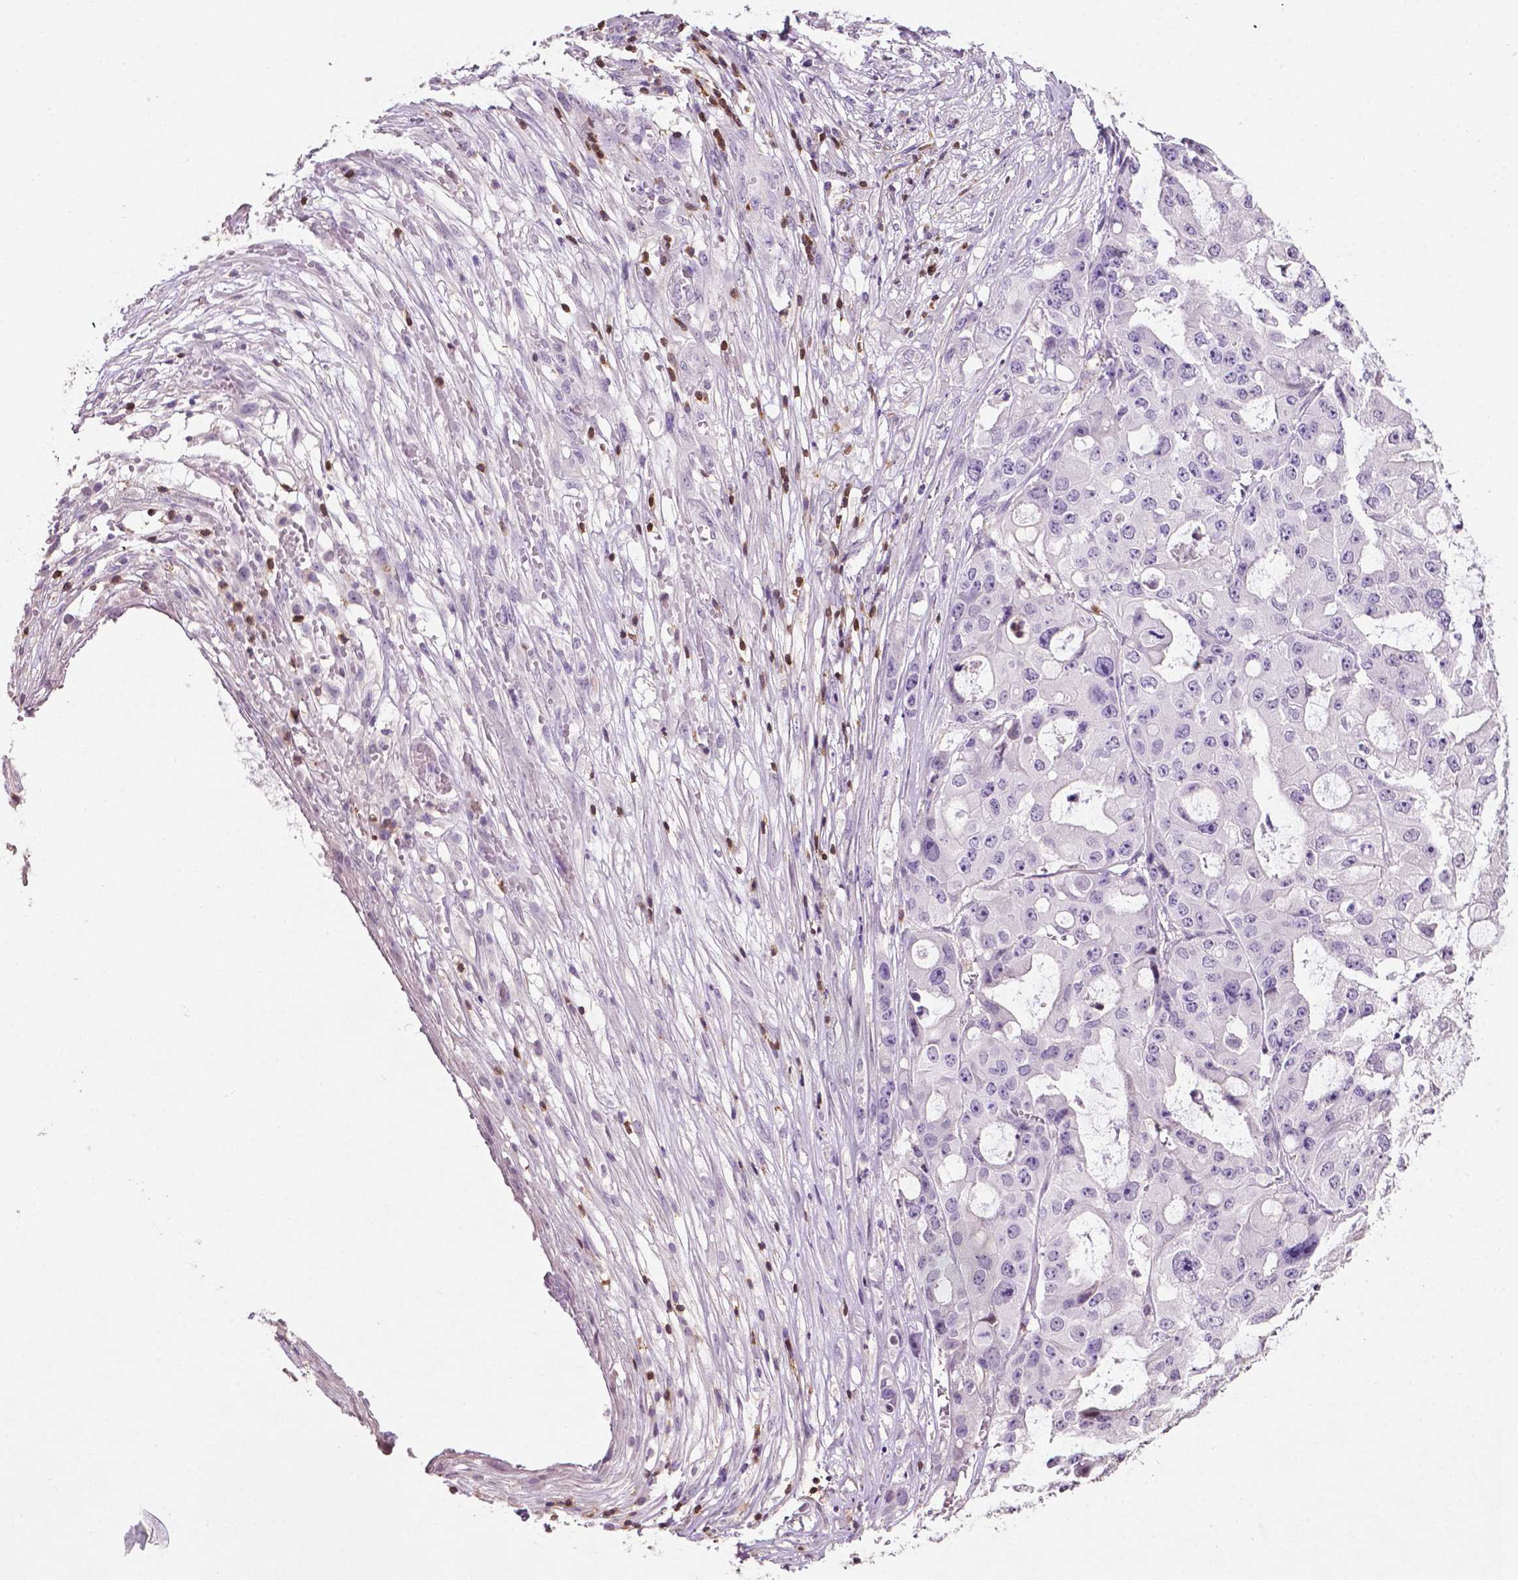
{"staining": {"intensity": "negative", "quantity": "none", "location": "none"}, "tissue": "ovarian cancer", "cell_type": "Tumor cells", "image_type": "cancer", "snomed": [{"axis": "morphology", "description": "Cystadenocarcinoma, serous, NOS"}, {"axis": "topography", "description": "Ovary"}], "caption": "The image demonstrates no staining of tumor cells in serous cystadenocarcinoma (ovarian). The staining was performed using DAB to visualize the protein expression in brown, while the nuclei were stained in blue with hematoxylin (Magnification: 20x).", "gene": "TBC1D10C", "patient": {"sex": "female", "age": 56}}